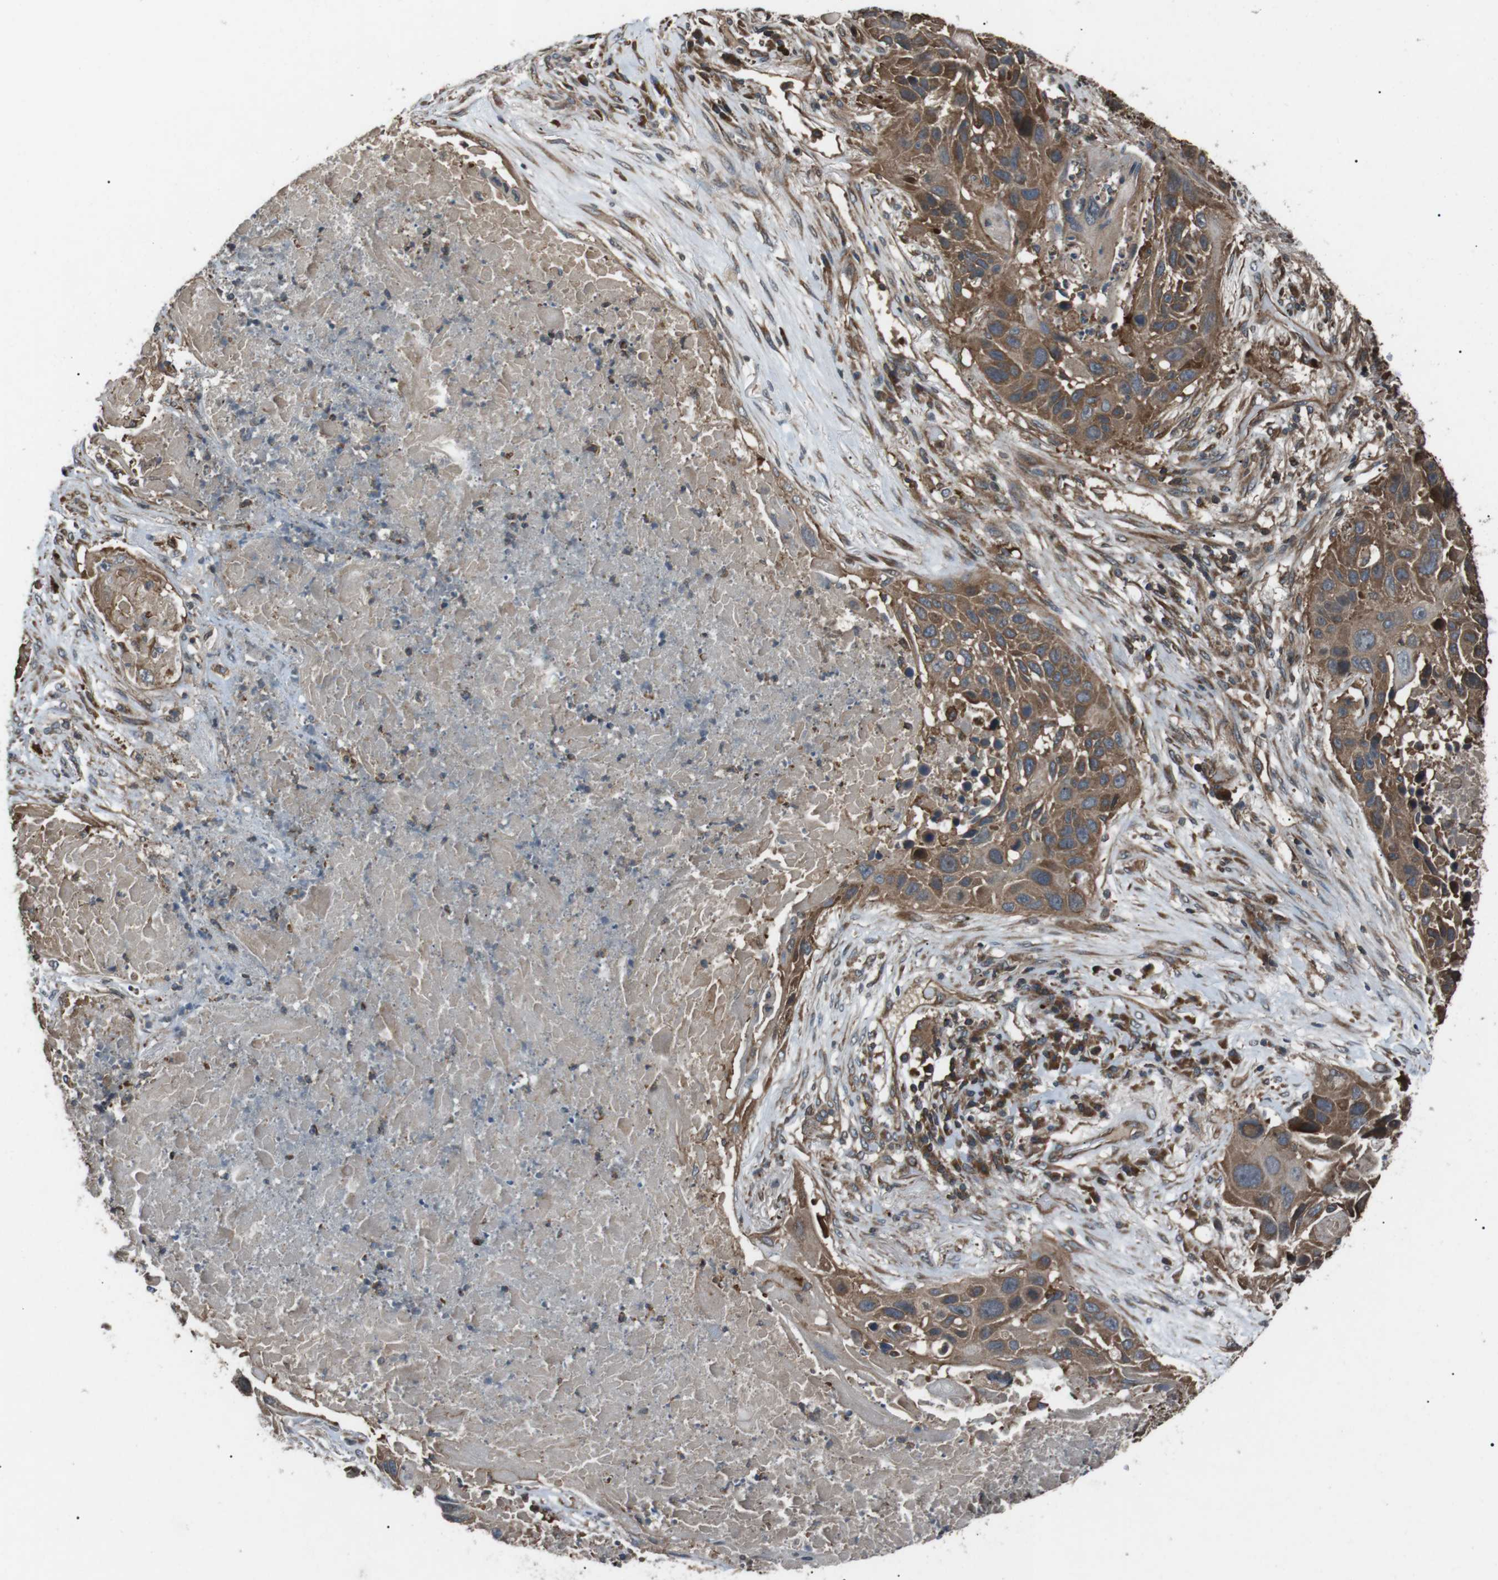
{"staining": {"intensity": "moderate", "quantity": ">75%", "location": "cytoplasmic/membranous"}, "tissue": "lung cancer", "cell_type": "Tumor cells", "image_type": "cancer", "snomed": [{"axis": "morphology", "description": "Squamous cell carcinoma, NOS"}, {"axis": "topography", "description": "Lung"}], "caption": "Immunohistochemistry (IHC) micrograph of neoplastic tissue: lung cancer (squamous cell carcinoma) stained using immunohistochemistry reveals medium levels of moderate protein expression localized specifically in the cytoplasmic/membranous of tumor cells, appearing as a cytoplasmic/membranous brown color.", "gene": "GPR161", "patient": {"sex": "male", "age": 57}}